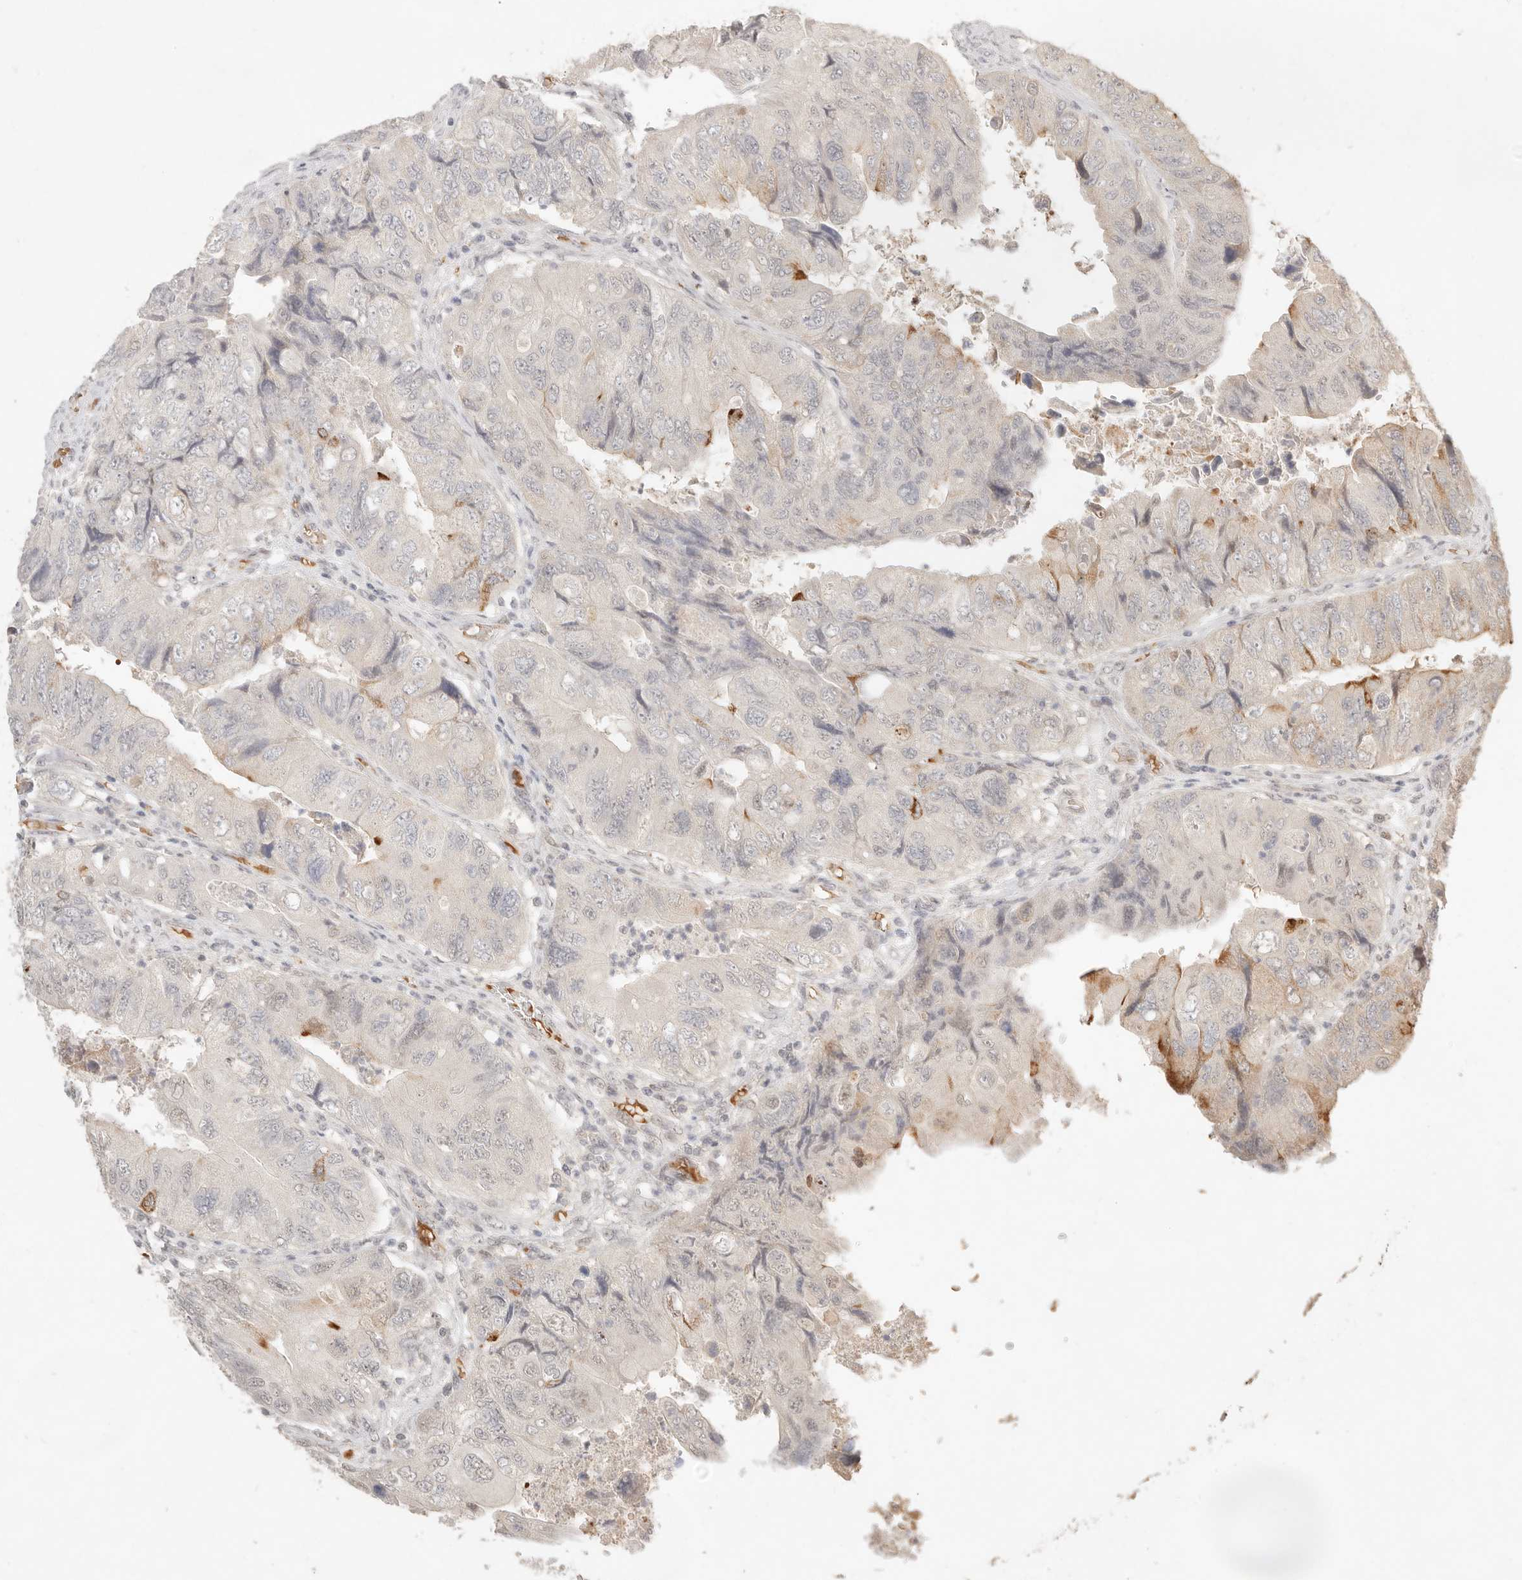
{"staining": {"intensity": "strong", "quantity": ">75%", "location": "cytoplasmic/membranous"}, "tissue": "colorectal cancer", "cell_type": "Tumor cells", "image_type": "cancer", "snomed": [{"axis": "morphology", "description": "Adenocarcinoma, NOS"}, {"axis": "topography", "description": "Rectum"}], "caption": "Adenocarcinoma (colorectal) stained for a protein exhibits strong cytoplasmic/membranous positivity in tumor cells.", "gene": "MEP1A", "patient": {"sex": "male", "age": 63}}